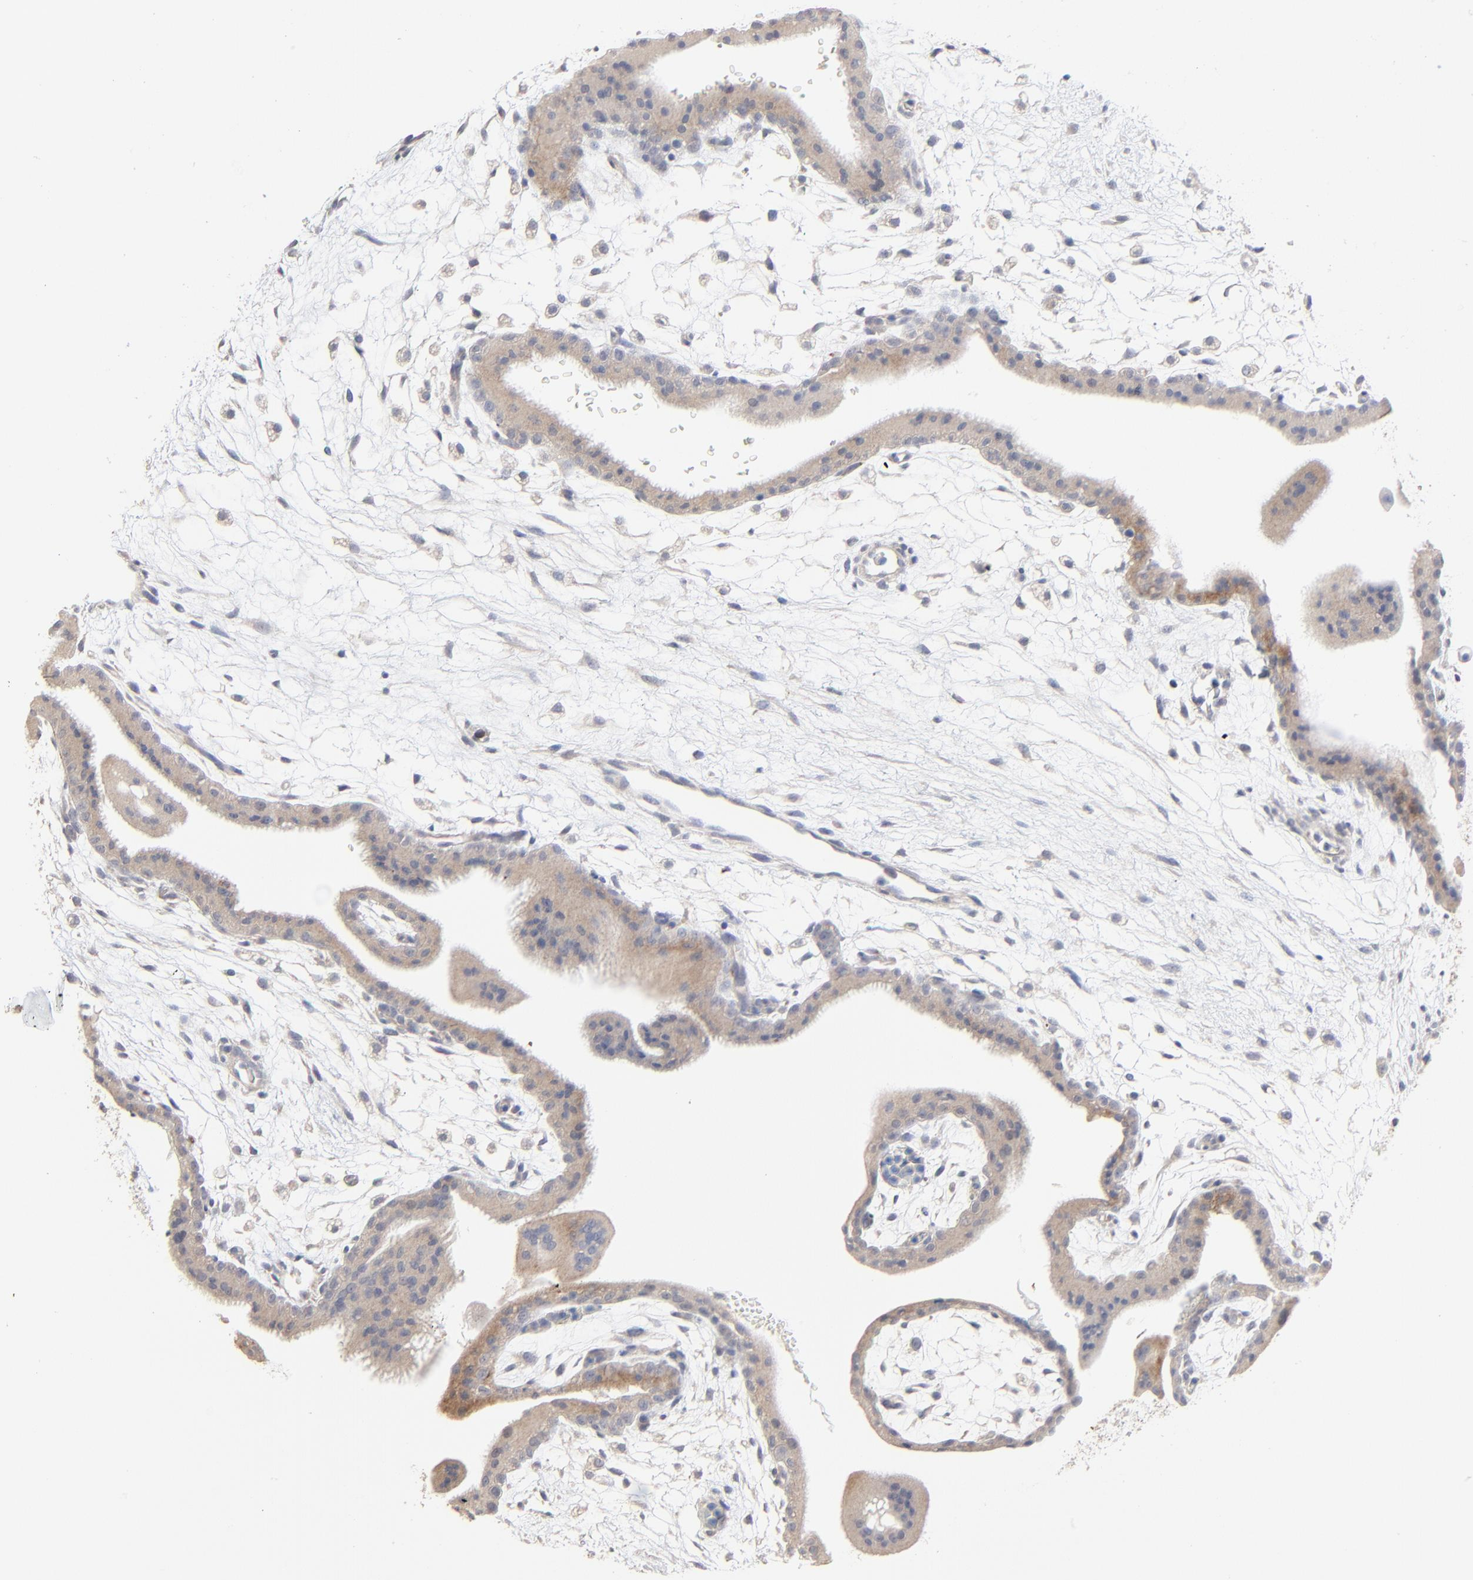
{"staining": {"intensity": "negative", "quantity": "none", "location": "none"}, "tissue": "placenta", "cell_type": "Decidual cells", "image_type": "normal", "snomed": [{"axis": "morphology", "description": "Normal tissue, NOS"}, {"axis": "topography", "description": "Placenta"}], "caption": "This is an immunohistochemistry (IHC) histopathology image of unremarkable placenta. There is no staining in decidual cells.", "gene": "FANCB", "patient": {"sex": "female", "age": 35}}